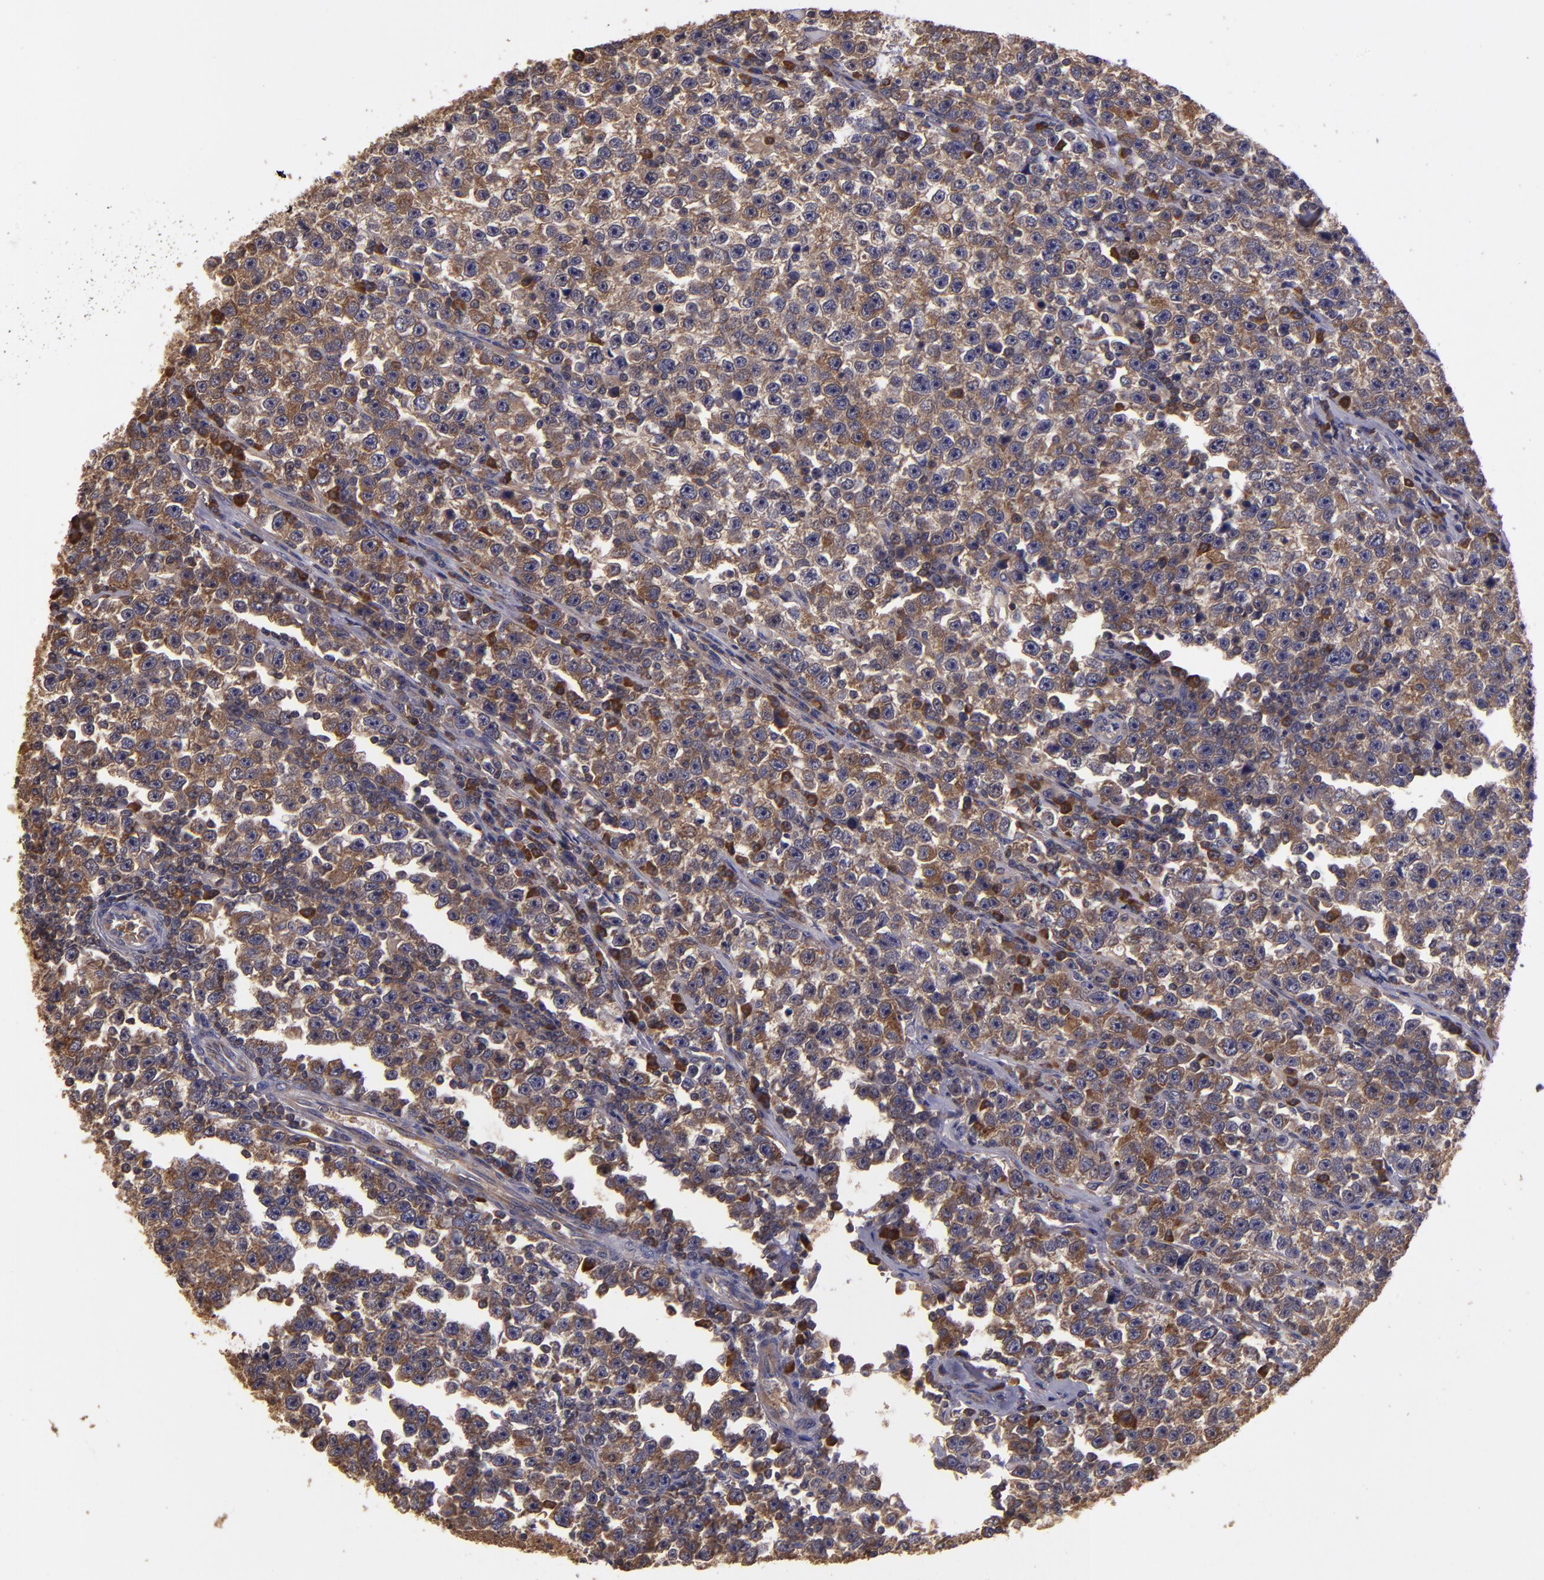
{"staining": {"intensity": "moderate", "quantity": ">75%", "location": "cytoplasmic/membranous"}, "tissue": "testis cancer", "cell_type": "Tumor cells", "image_type": "cancer", "snomed": [{"axis": "morphology", "description": "Seminoma, NOS"}, {"axis": "topography", "description": "Testis"}], "caption": "DAB (3,3'-diaminobenzidine) immunohistochemical staining of human testis cancer shows moderate cytoplasmic/membranous protein staining in about >75% of tumor cells. The staining is performed using DAB brown chromogen to label protein expression. The nuclei are counter-stained blue using hematoxylin.", "gene": "CARS1", "patient": {"sex": "male", "age": 43}}